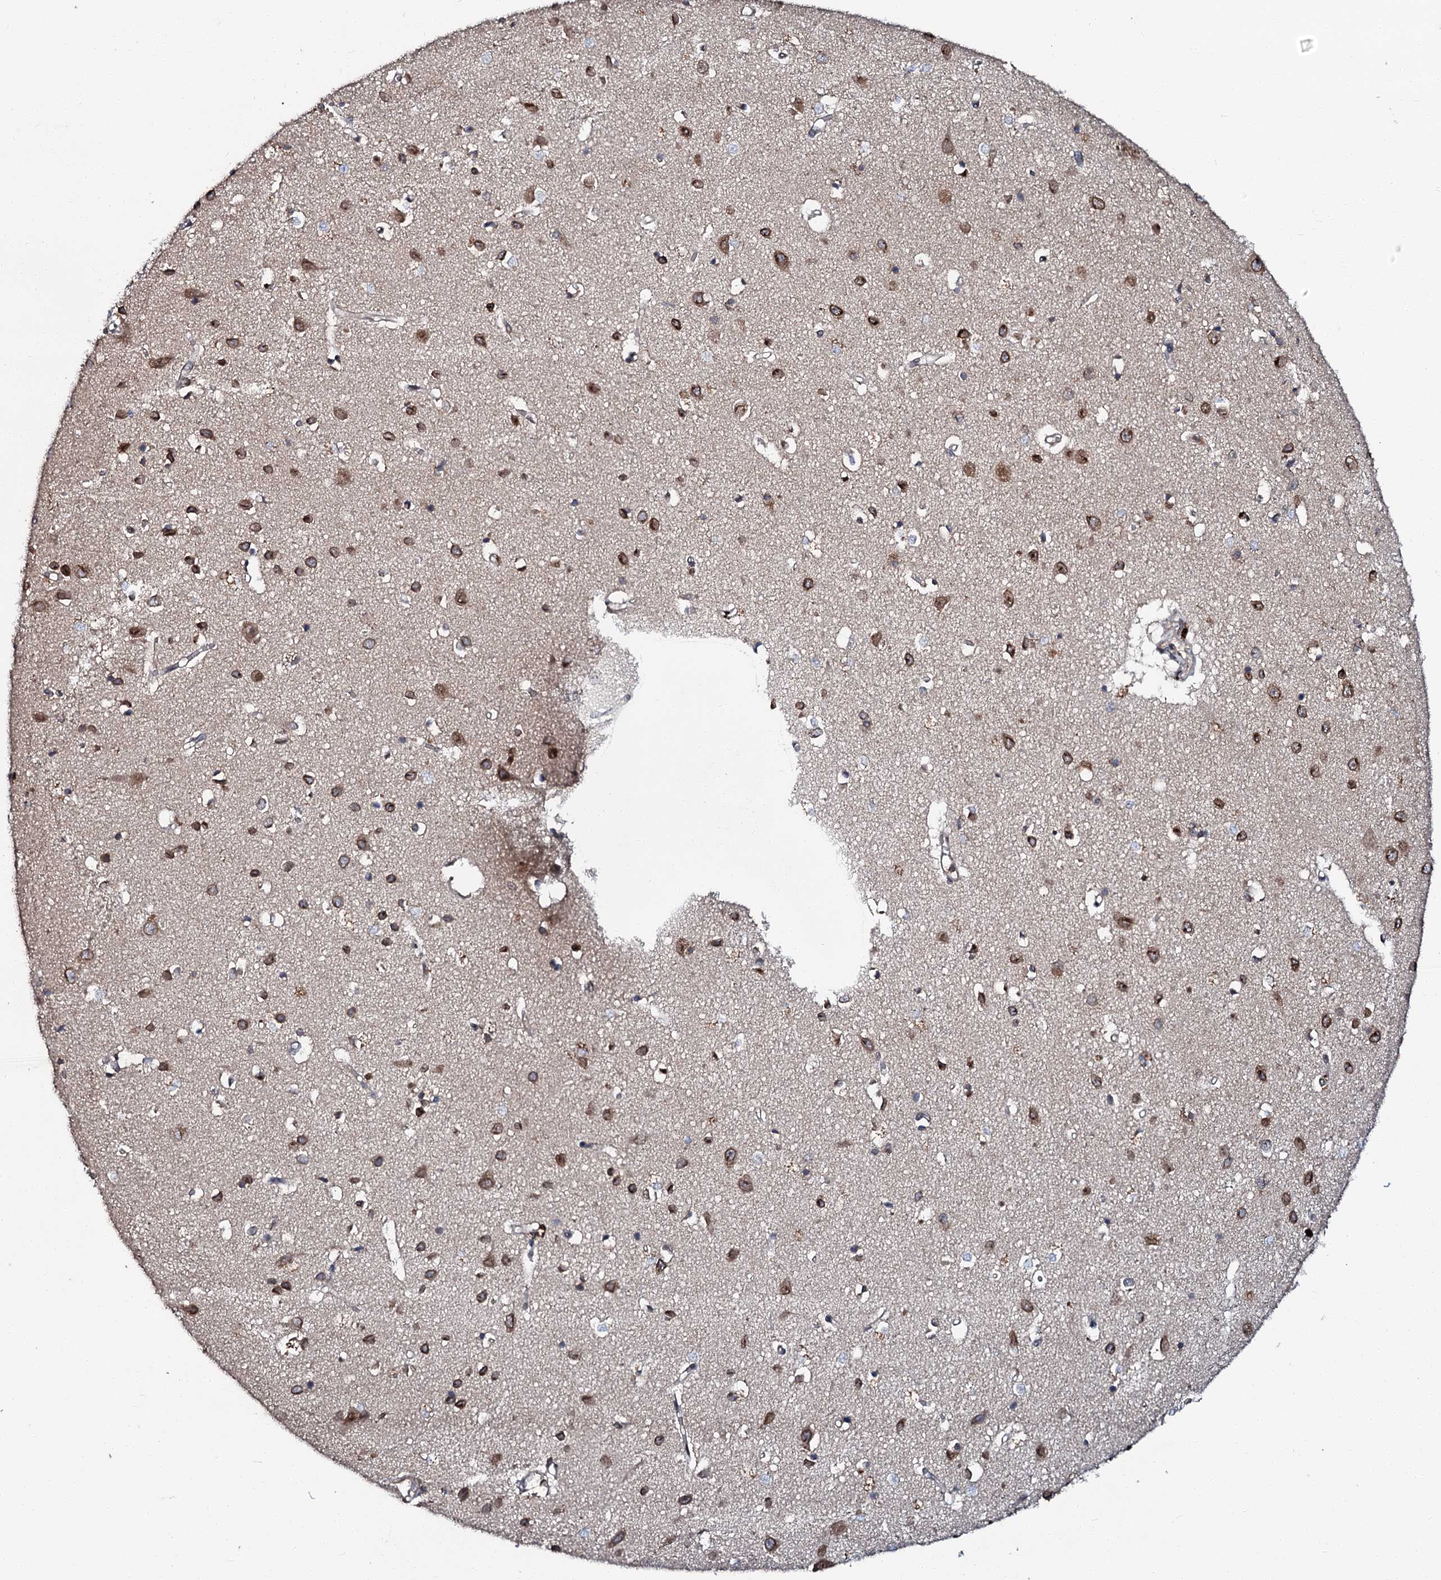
{"staining": {"intensity": "moderate", "quantity": ">75%", "location": "cytoplasmic/membranous"}, "tissue": "cerebral cortex", "cell_type": "Endothelial cells", "image_type": "normal", "snomed": [{"axis": "morphology", "description": "Normal tissue, NOS"}, {"axis": "topography", "description": "Cerebral cortex"}], "caption": "This image displays benign cerebral cortex stained with immunohistochemistry to label a protein in brown. The cytoplasmic/membranous of endothelial cells show moderate positivity for the protein. Nuclei are counter-stained blue.", "gene": "N4BP1", "patient": {"sex": "female", "age": 64}}